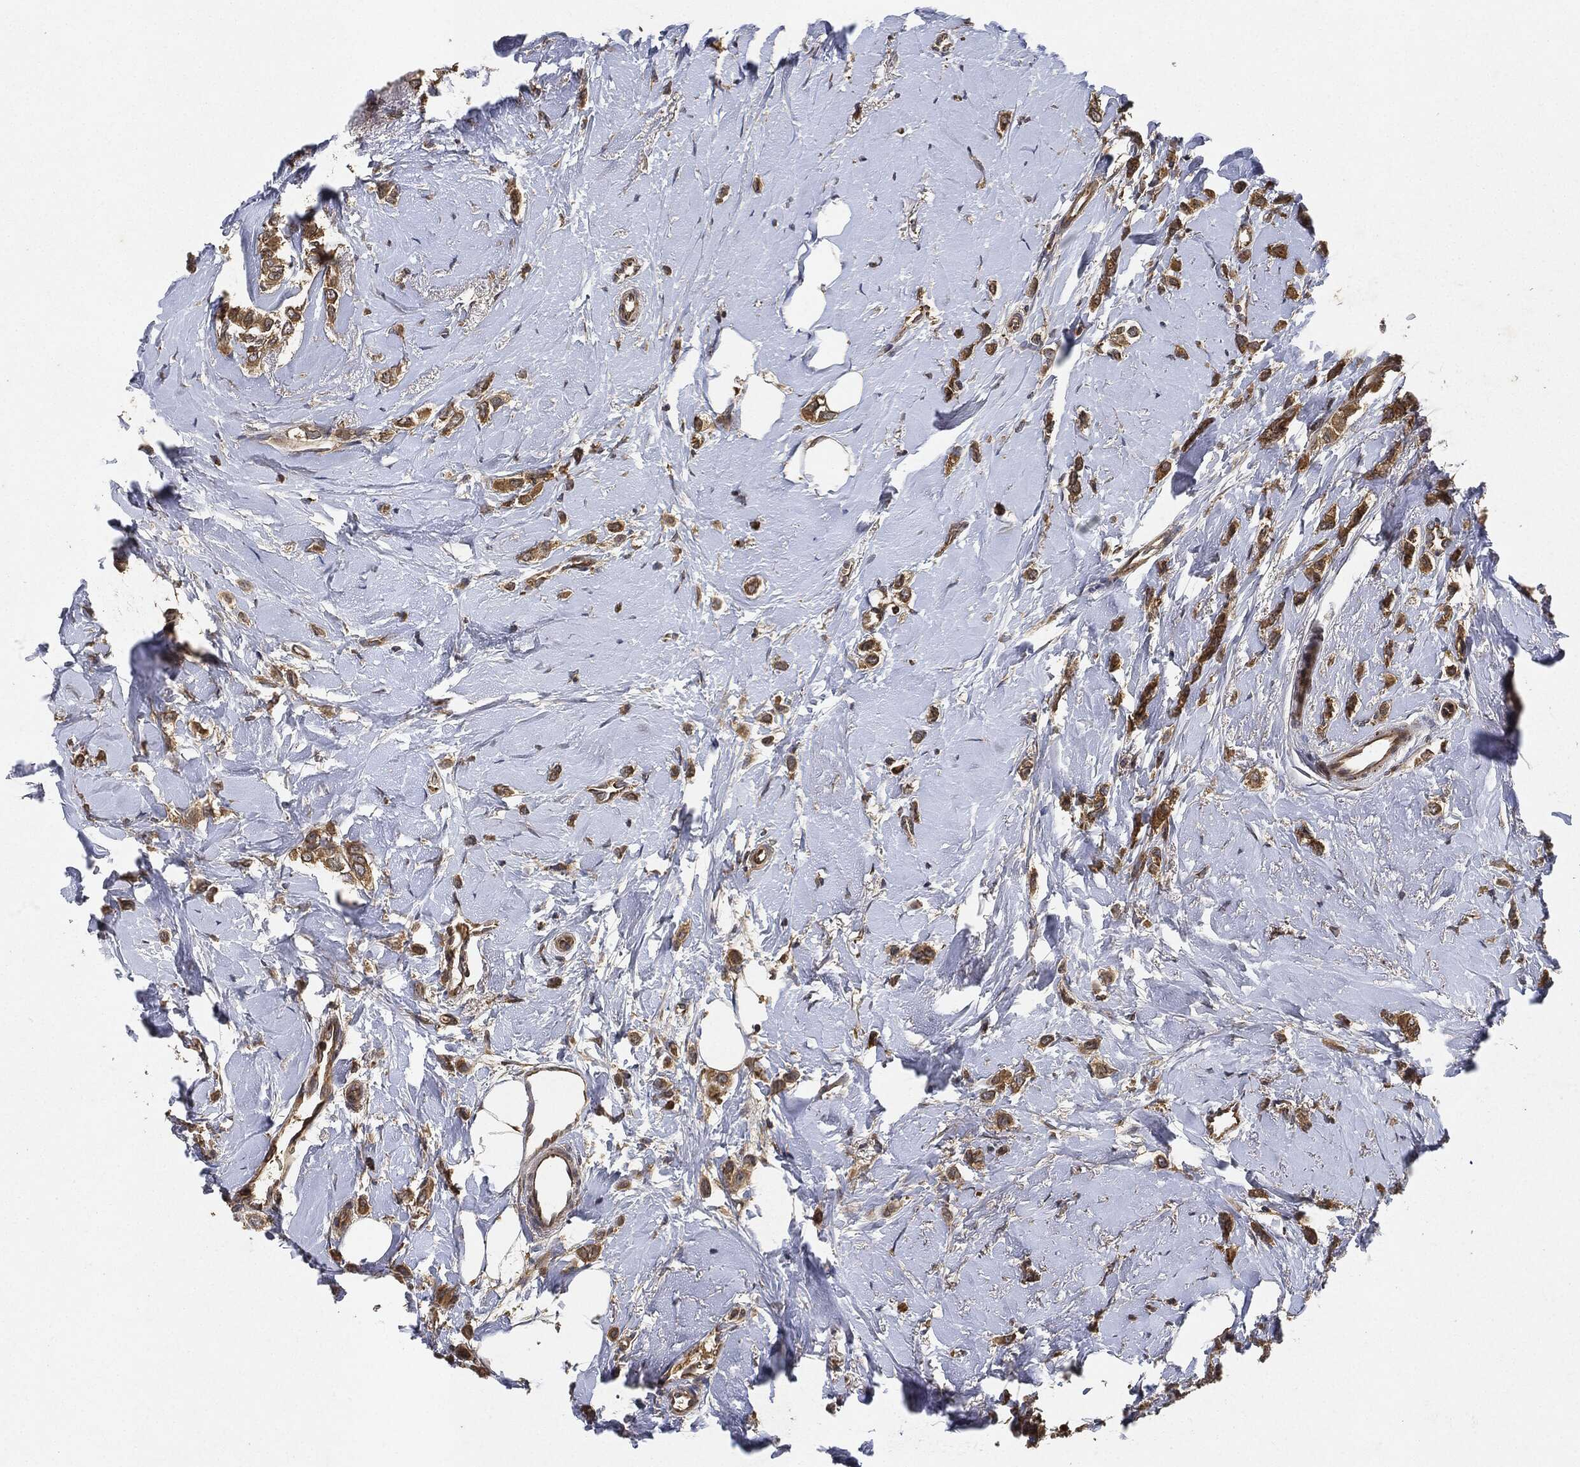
{"staining": {"intensity": "moderate", "quantity": ">75%", "location": "cytoplasmic/membranous"}, "tissue": "breast cancer", "cell_type": "Tumor cells", "image_type": "cancer", "snomed": [{"axis": "morphology", "description": "Lobular carcinoma"}, {"axis": "topography", "description": "Breast"}], "caption": "DAB immunohistochemical staining of human breast cancer (lobular carcinoma) reveals moderate cytoplasmic/membranous protein staining in about >75% of tumor cells.", "gene": "MLST8", "patient": {"sex": "female", "age": 66}}